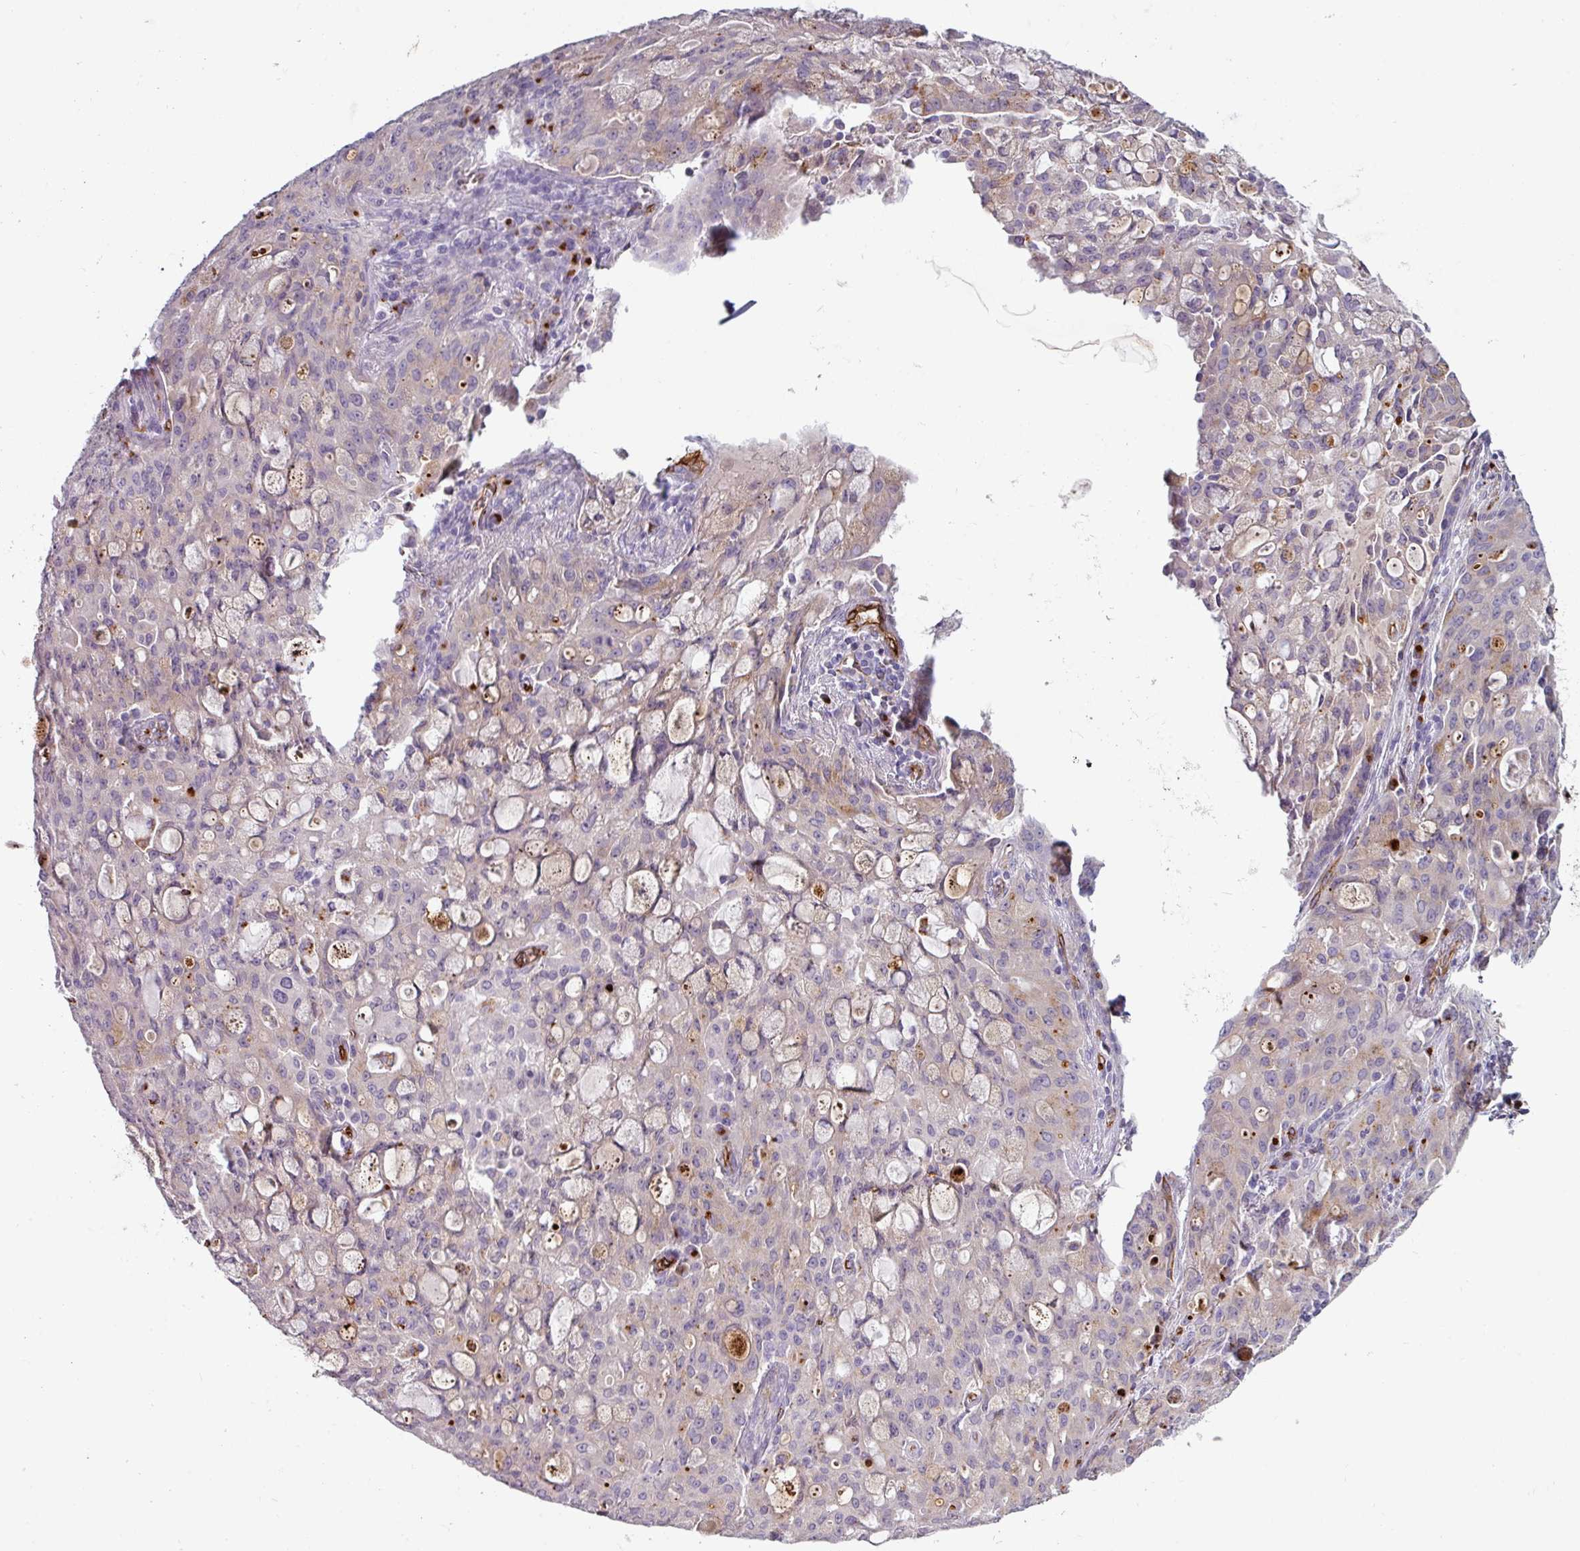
{"staining": {"intensity": "weak", "quantity": "<25%", "location": "cytoplasmic/membranous"}, "tissue": "lung cancer", "cell_type": "Tumor cells", "image_type": "cancer", "snomed": [{"axis": "morphology", "description": "Adenocarcinoma, NOS"}, {"axis": "topography", "description": "Lung"}], "caption": "Immunohistochemical staining of human lung cancer exhibits no significant positivity in tumor cells. (DAB (3,3'-diaminobenzidine) immunohistochemistry (IHC) with hematoxylin counter stain).", "gene": "PRODH2", "patient": {"sex": "female", "age": 44}}